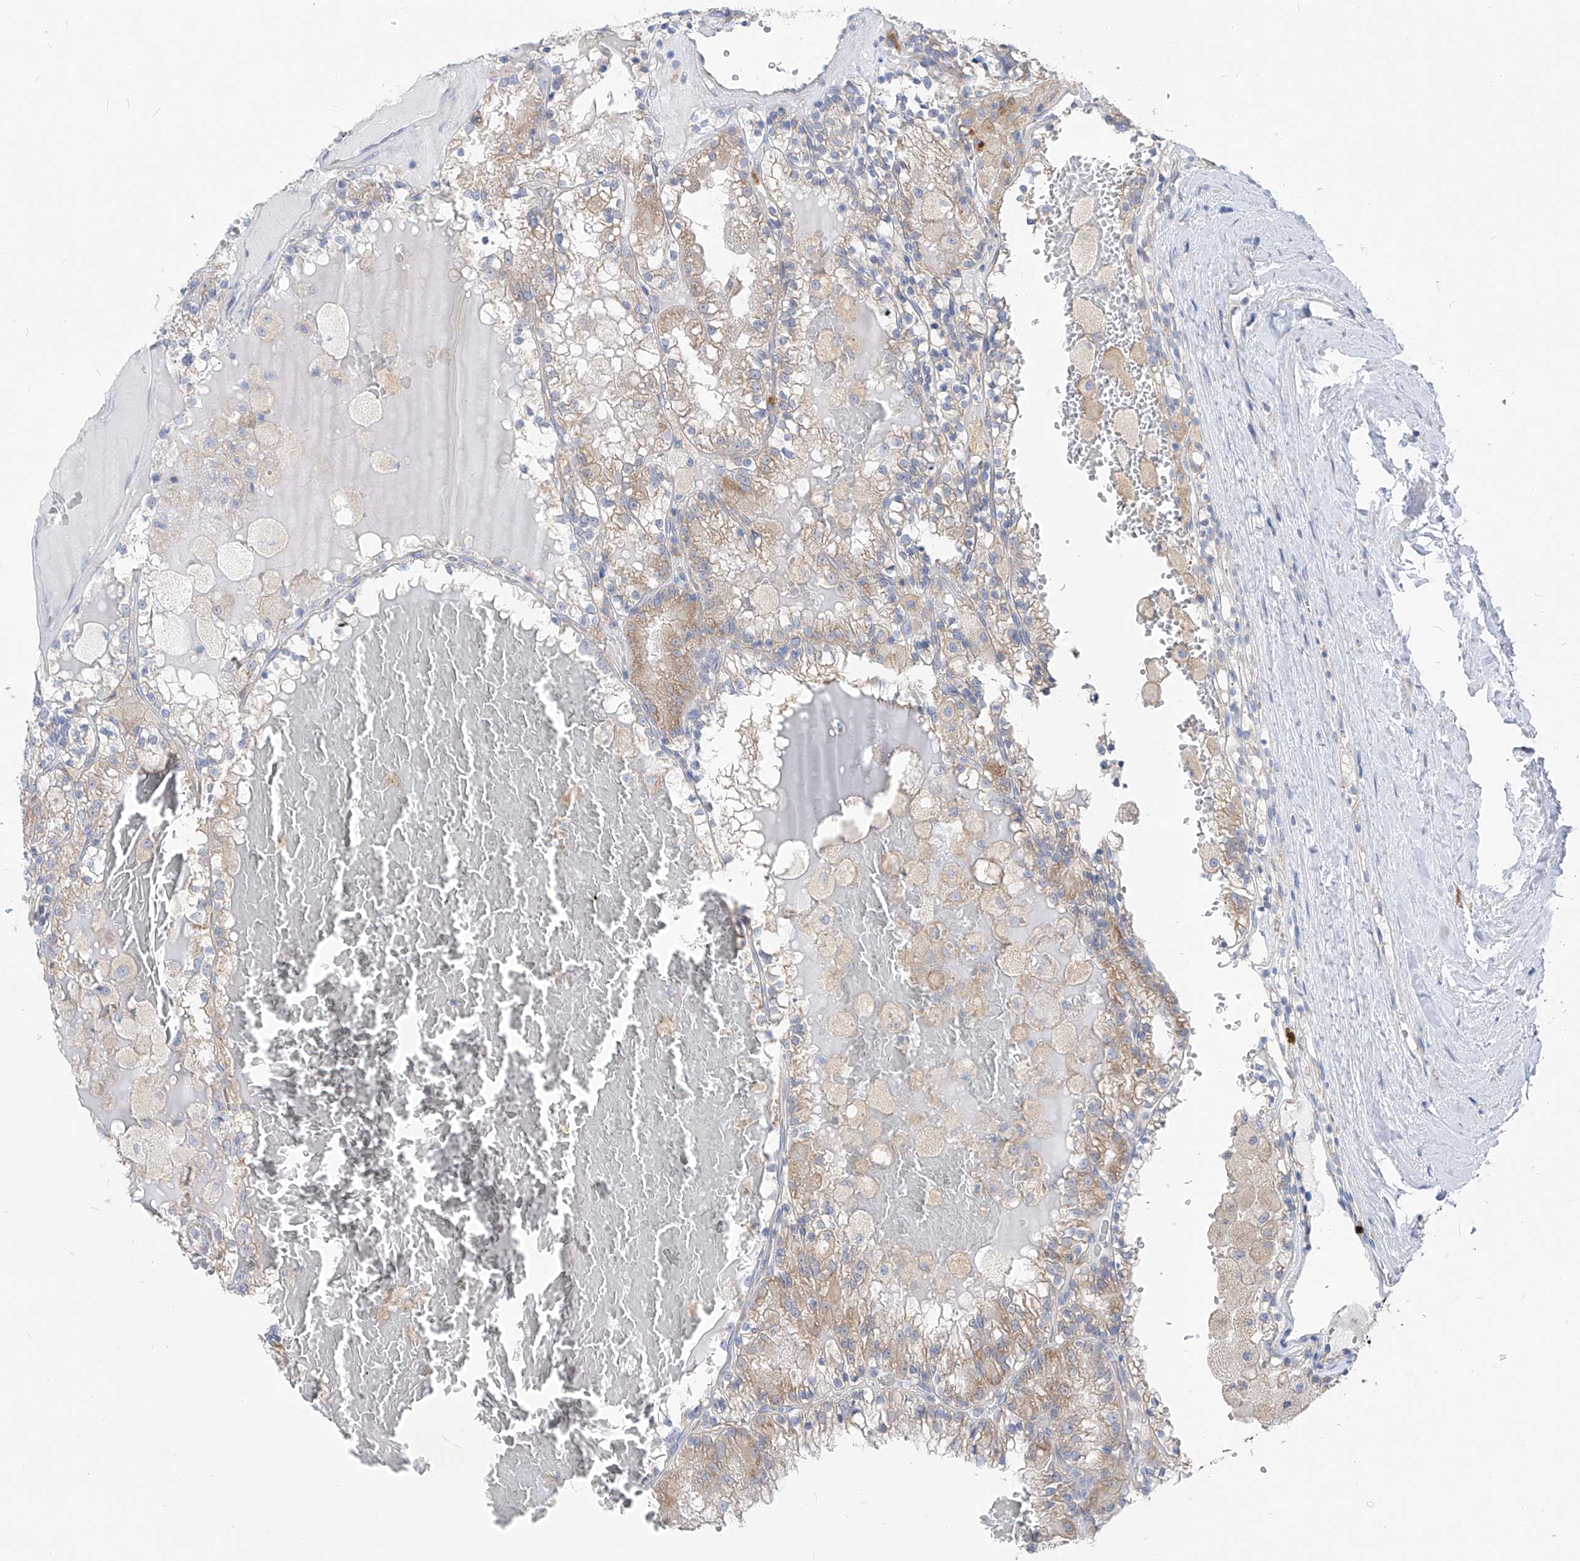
{"staining": {"intensity": "weak", "quantity": "25%-75%", "location": "cytoplasmic/membranous"}, "tissue": "renal cancer", "cell_type": "Tumor cells", "image_type": "cancer", "snomed": [{"axis": "morphology", "description": "Adenocarcinoma, NOS"}, {"axis": "topography", "description": "Kidney"}], "caption": "Immunohistochemical staining of human adenocarcinoma (renal) displays low levels of weak cytoplasmic/membranous staining in approximately 25%-75% of tumor cells.", "gene": "UFL1", "patient": {"sex": "female", "age": 56}}